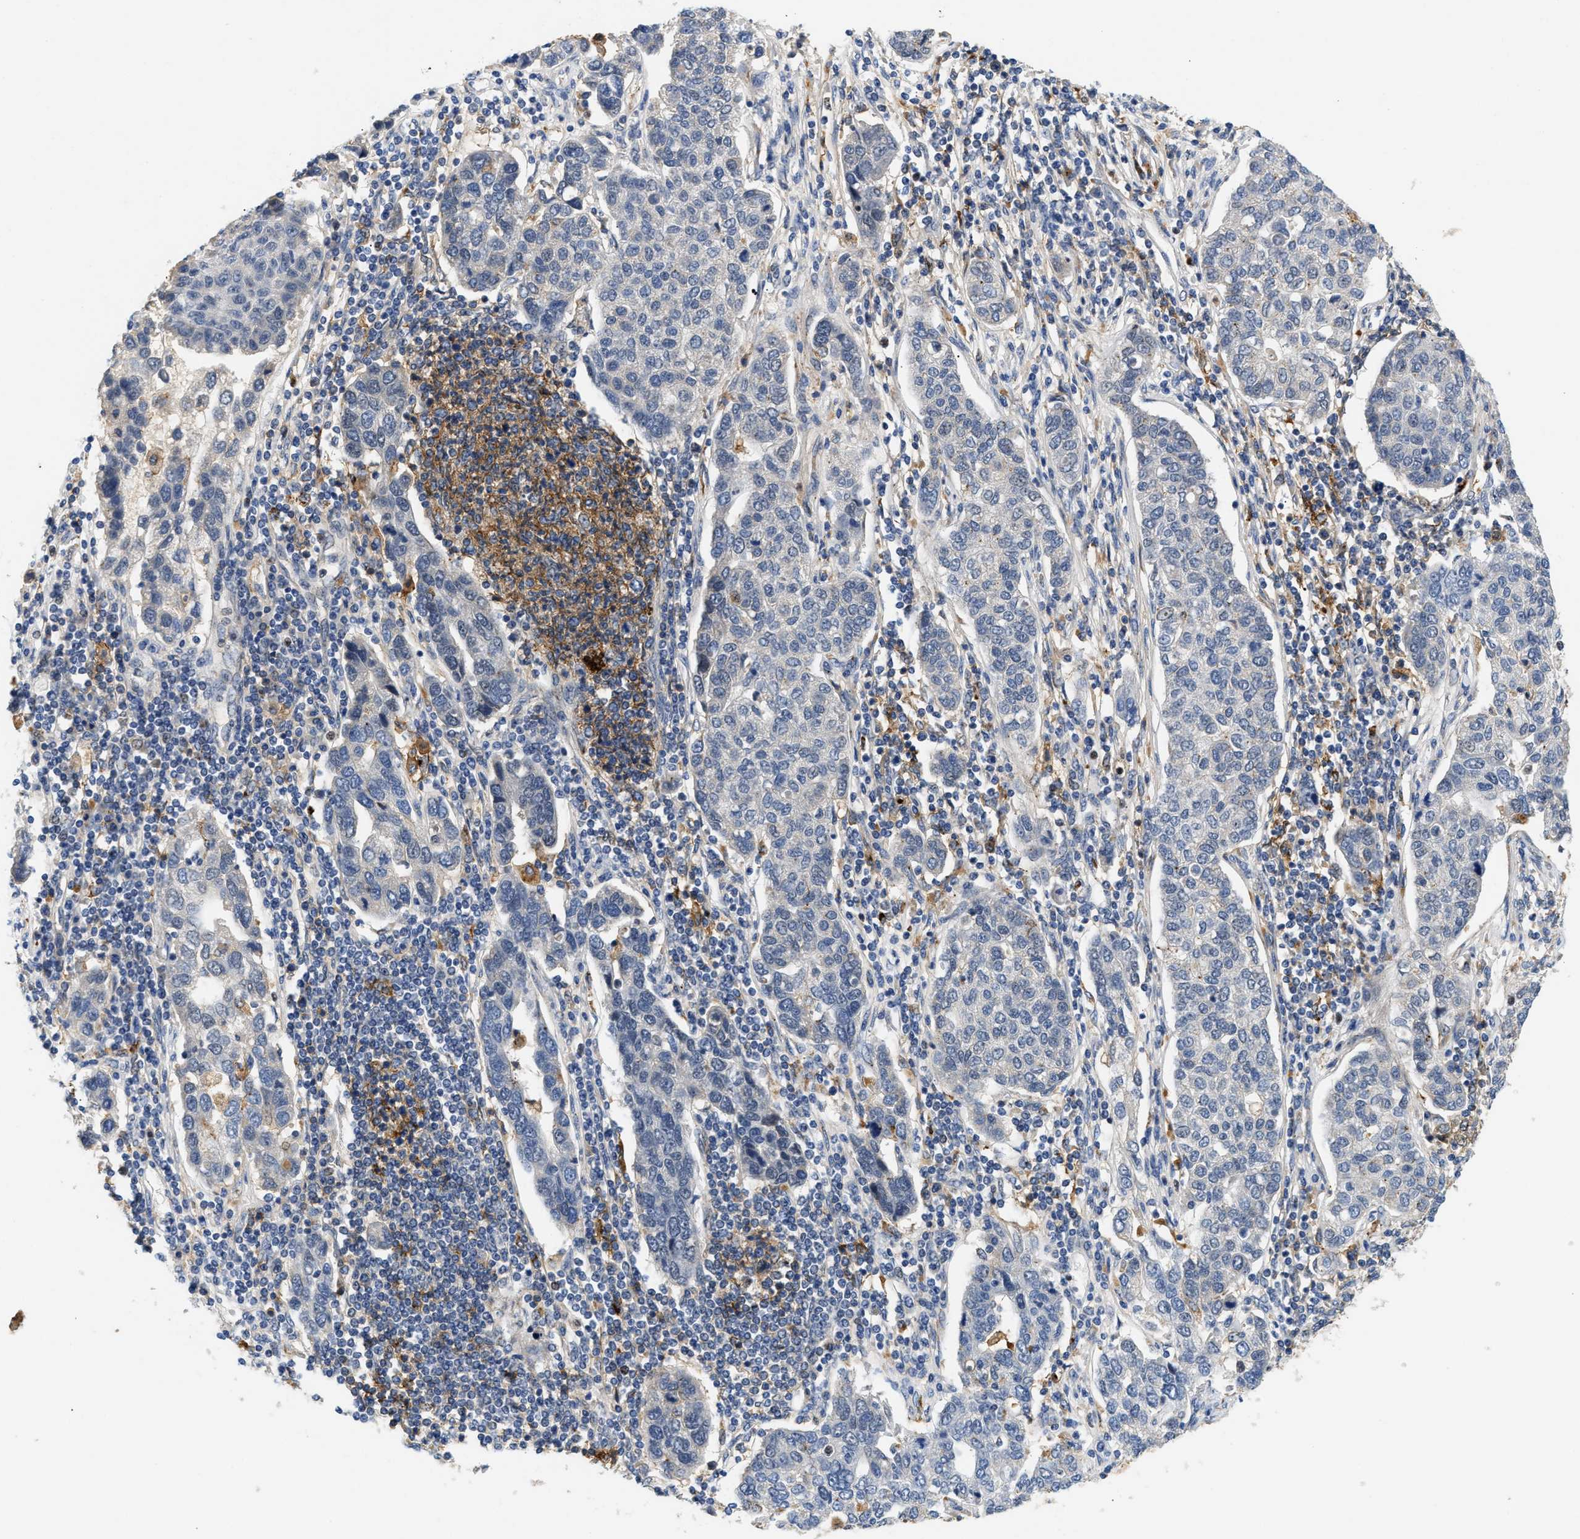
{"staining": {"intensity": "negative", "quantity": "none", "location": "none"}, "tissue": "pancreatic cancer", "cell_type": "Tumor cells", "image_type": "cancer", "snomed": [{"axis": "morphology", "description": "Adenocarcinoma, NOS"}, {"axis": "topography", "description": "Pancreas"}], "caption": "High power microscopy micrograph of an immunohistochemistry photomicrograph of pancreatic cancer (adenocarcinoma), revealing no significant staining in tumor cells.", "gene": "PPM1L", "patient": {"sex": "female", "age": 61}}